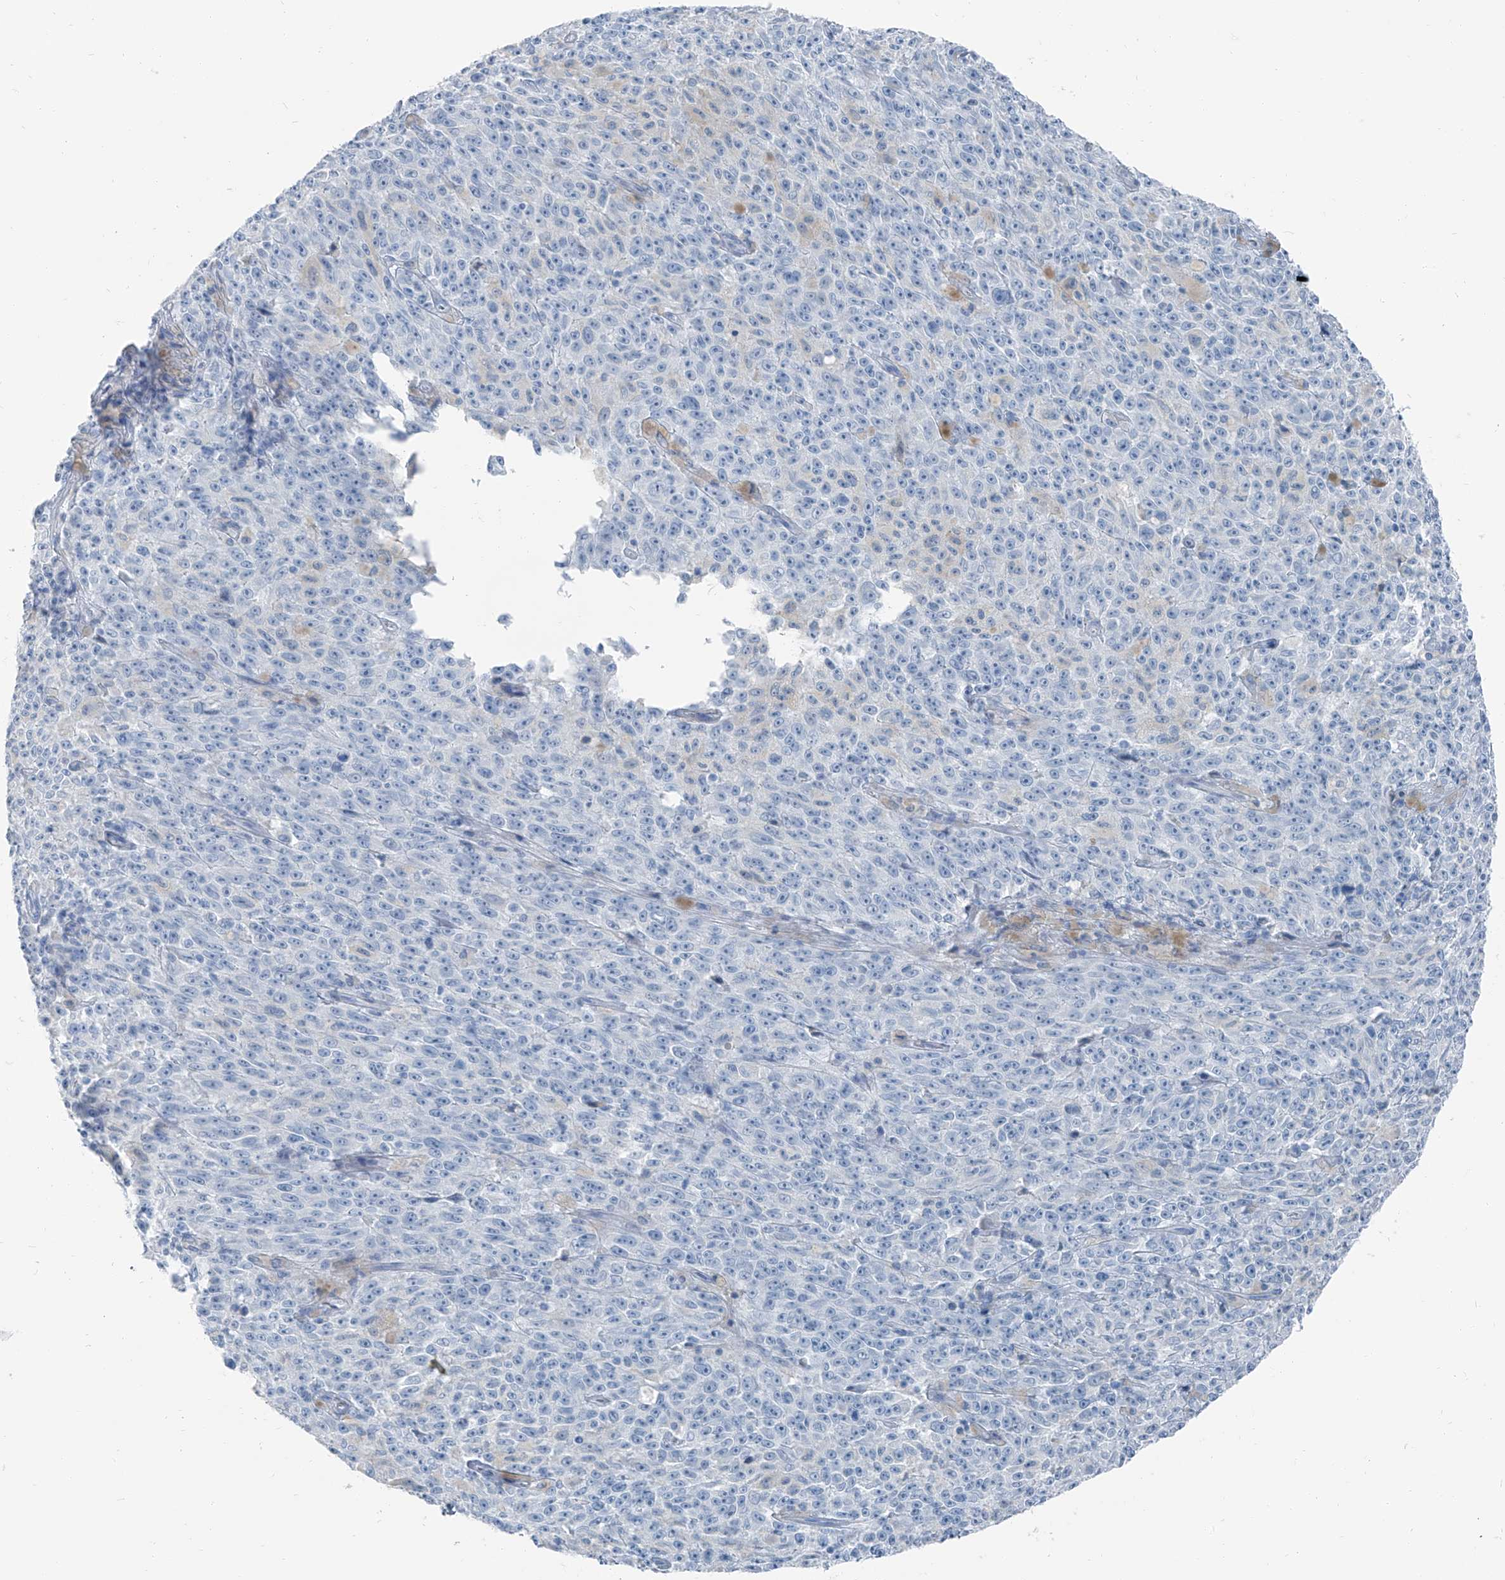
{"staining": {"intensity": "negative", "quantity": "none", "location": "none"}, "tissue": "melanoma", "cell_type": "Tumor cells", "image_type": "cancer", "snomed": [{"axis": "morphology", "description": "Malignant melanoma, NOS"}, {"axis": "topography", "description": "Skin"}], "caption": "IHC histopathology image of neoplastic tissue: human melanoma stained with DAB shows no significant protein positivity in tumor cells.", "gene": "RGN", "patient": {"sex": "female", "age": 82}}